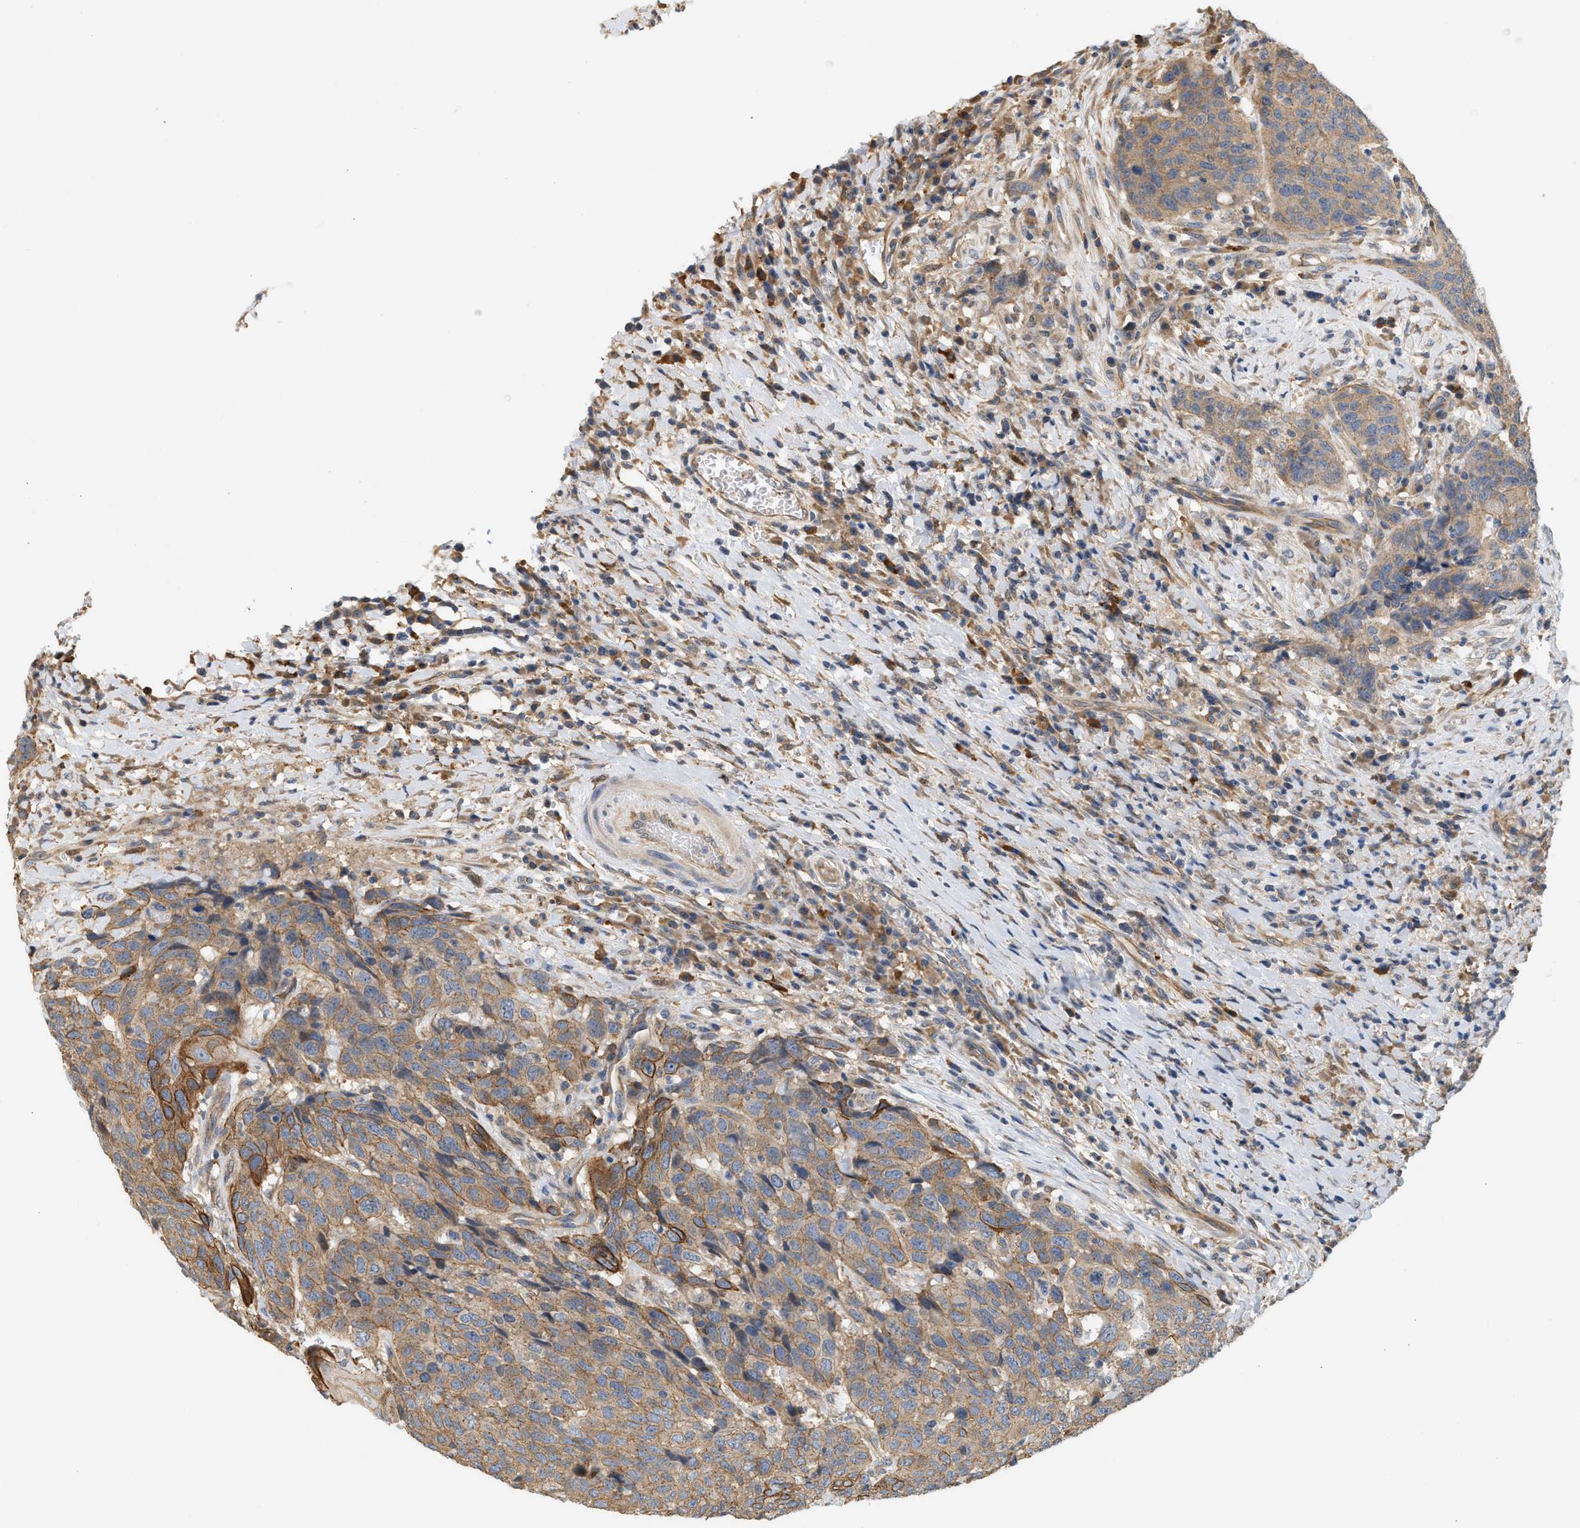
{"staining": {"intensity": "weak", "quantity": ">75%", "location": "cytoplasmic/membranous"}, "tissue": "head and neck cancer", "cell_type": "Tumor cells", "image_type": "cancer", "snomed": [{"axis": "morphology", "description": "Squamous cell carcinoma, NOS"}, {"axis": "topography", "description": "Head-Neck"}], "caption": "IHC photomicrograph of human head and neck squamous cell carcinoma stained for a protein (brown), which exhibits low levels of weak cytoplasmic/membranous expression in approximately >75% of tumor cells.", "gene": "CTXN1", "patient": {"sex": "male", "age": 66}}